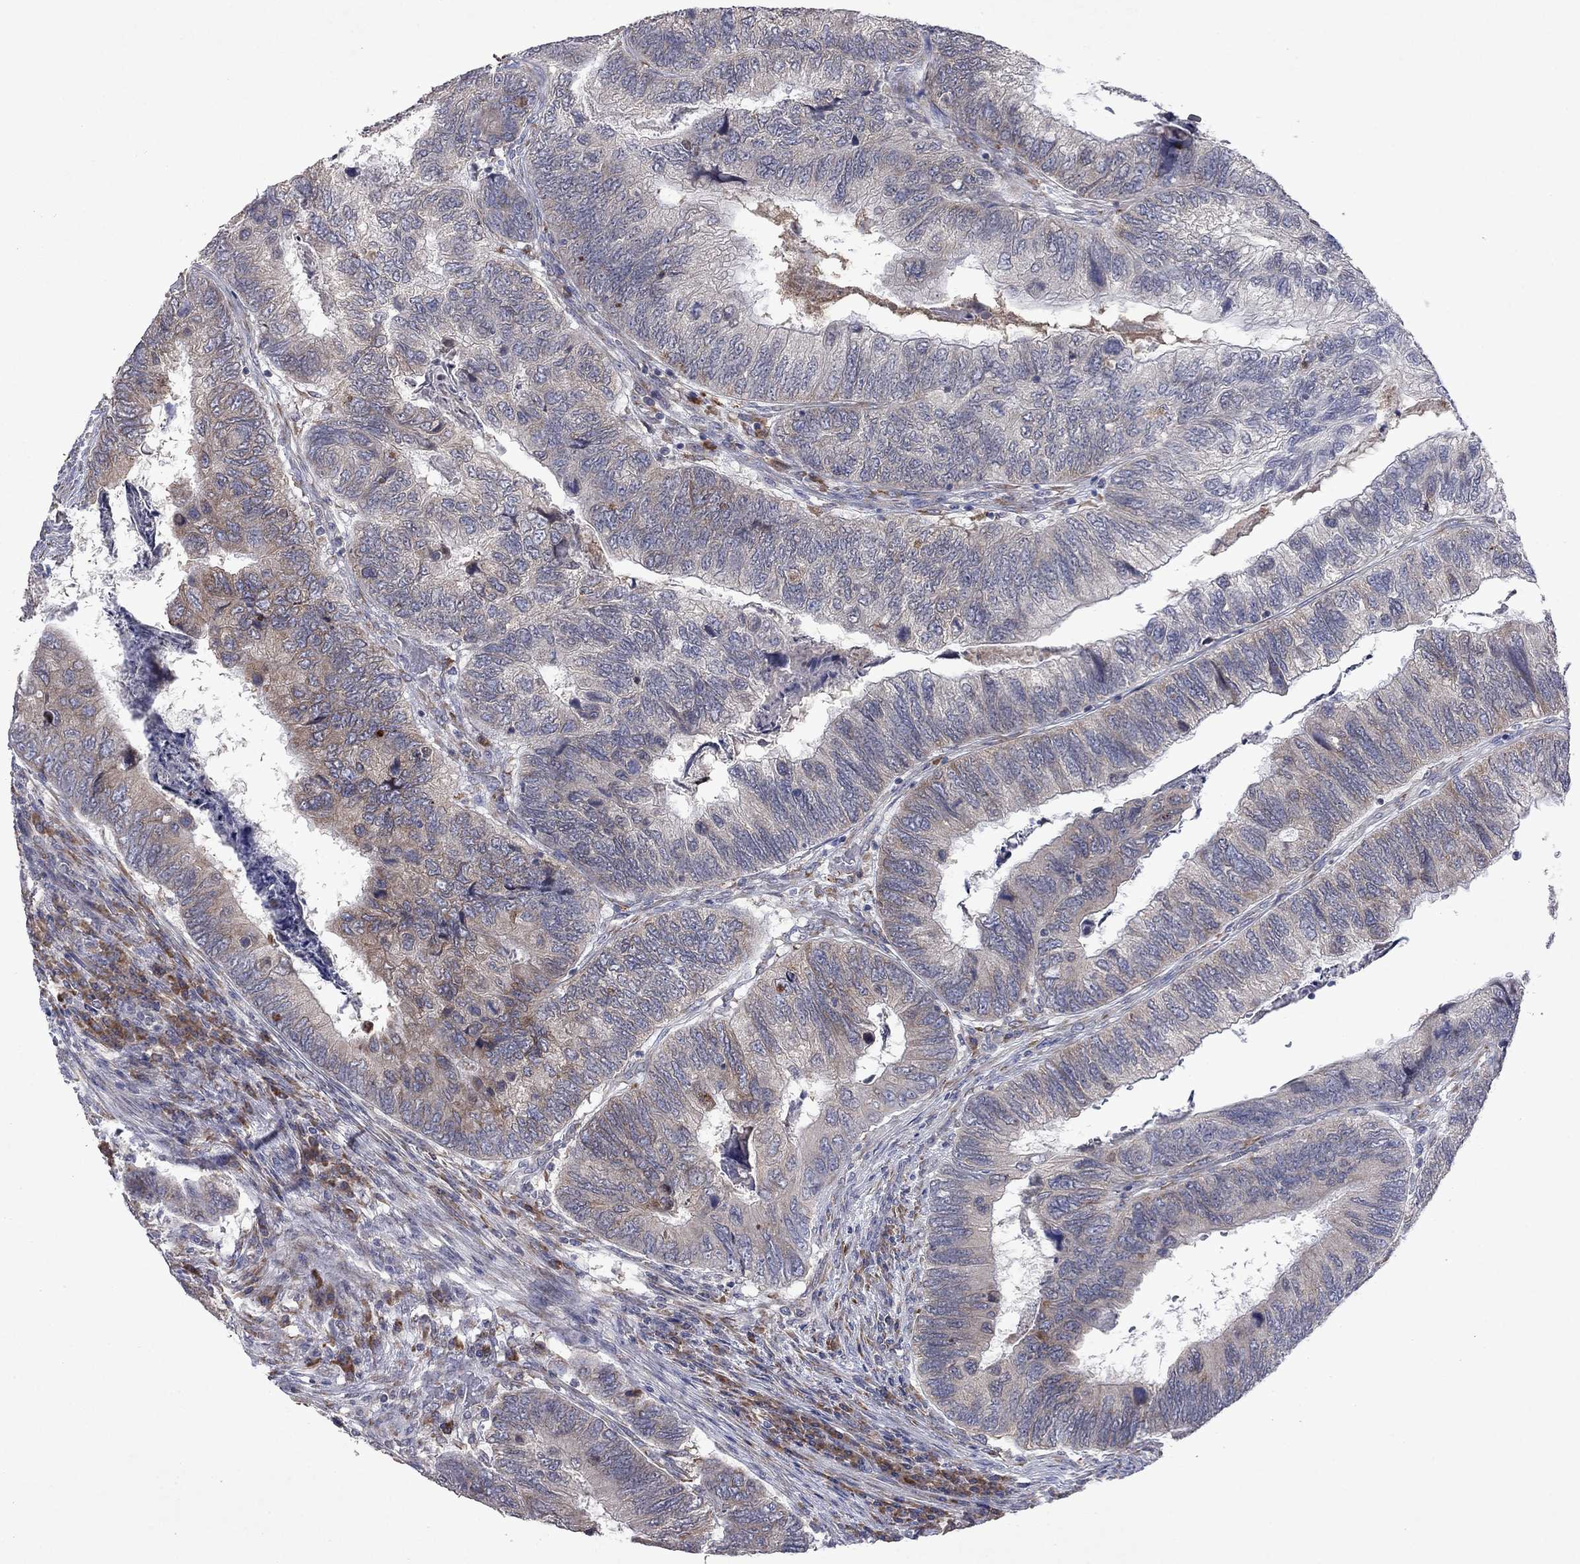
{"staining": {"intensity": "weak", "quantity": "<25%", "location": "cytoplasmic/membranous"}, "tissue": "colorectal cancer", "cell_type": "Tumor cells", "image_type": "cancer", "snomed": [{"axis": "morphology", "description": "Adenocarcinoma, NOS"}, {"axis": "topography", "description": "Colon"}], "caption": "Tumor cells are negative for protein expression in human colorectal adenocarcinoma.", "gene": "TMEM97", "patient": {"sex": "female", "age": 67}}